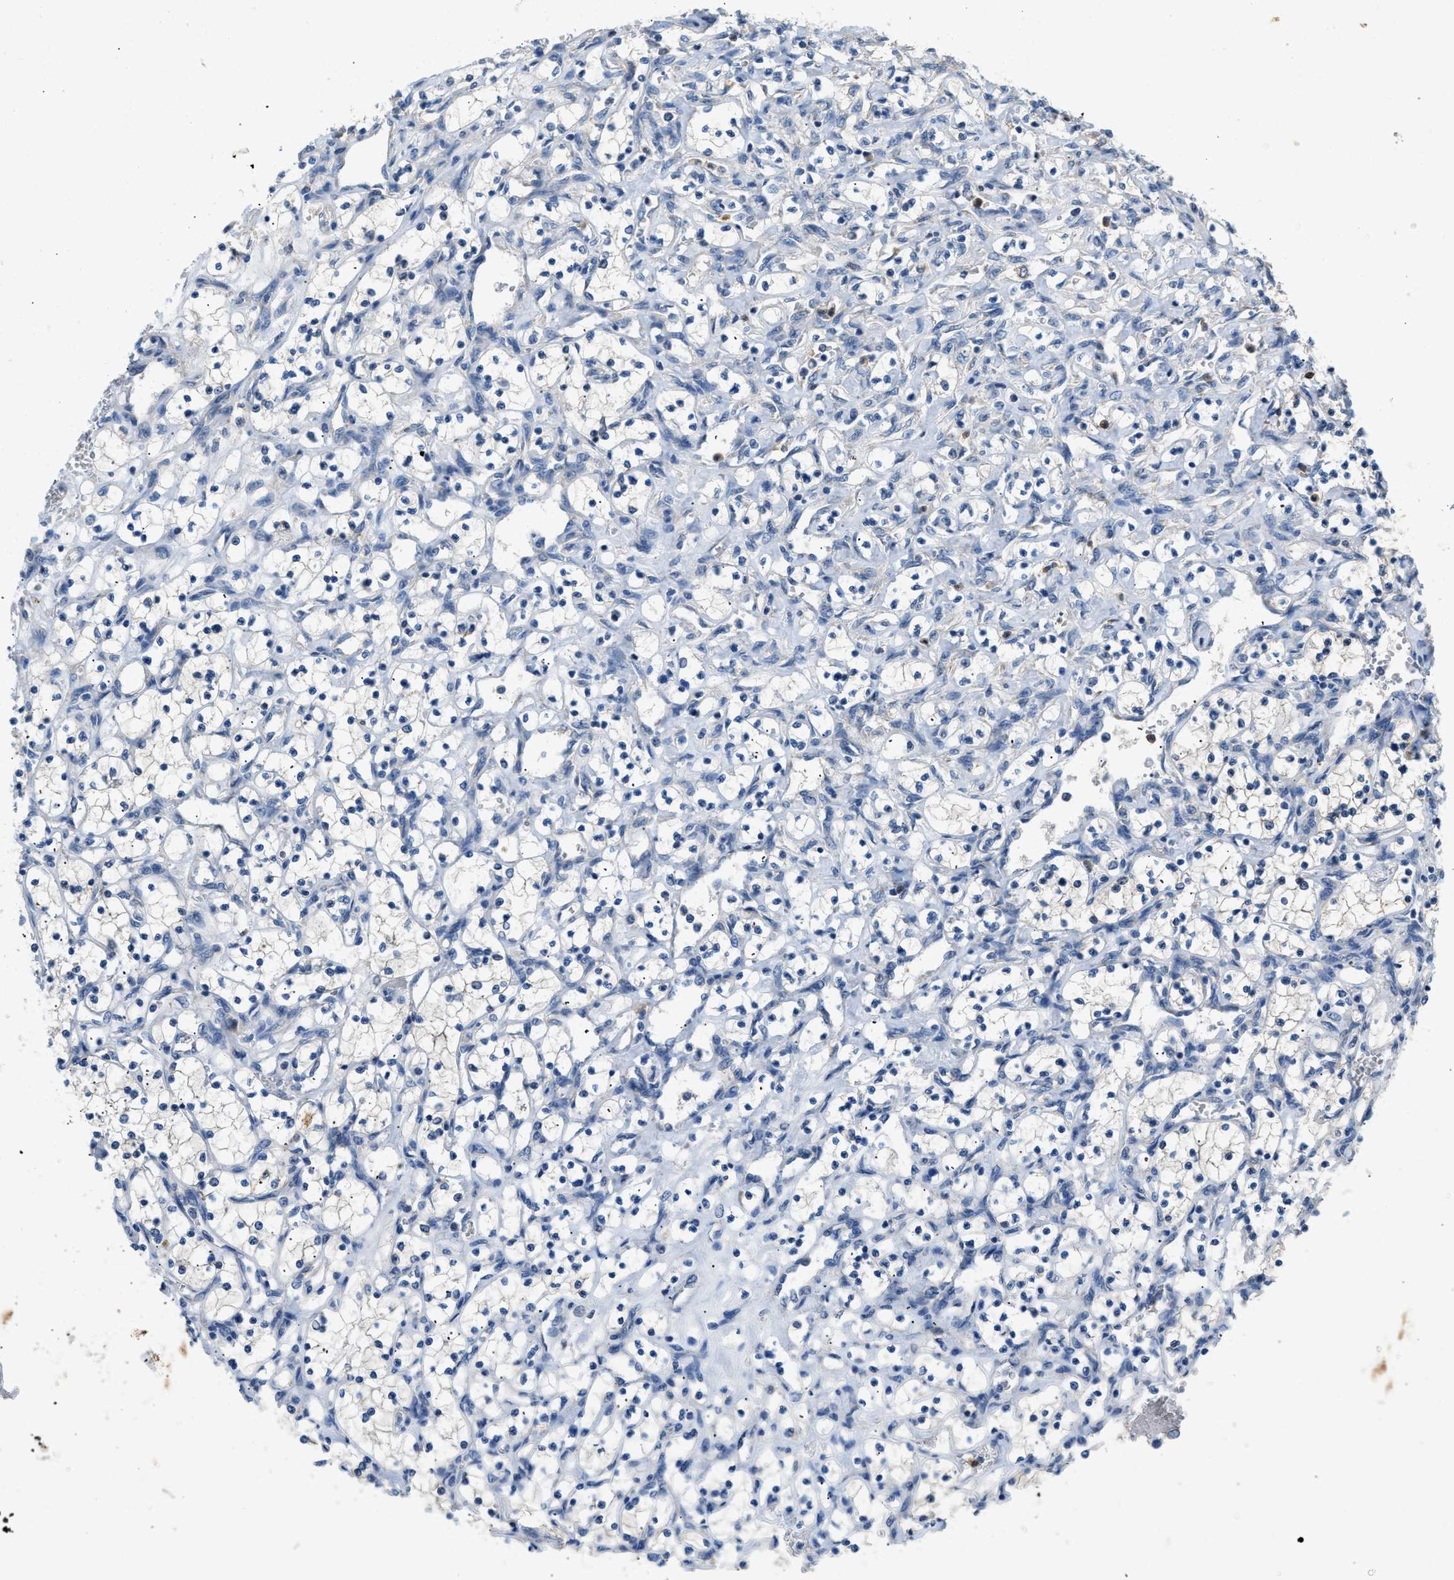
{"staining": {"intensity": "negative", "quantity": "none", "location": "none"}, "tissue": "renal cancer", "cell_type": "Tumor cells", "image_type": "cancer", "snomed": [{"axis": "morphology", "description": "Adenocarcinoma, NOS"}, {"axis": "topography", "description": "Kidney"}], "caption": "A photomicrograph of adenocarcinoma (renal) stained for a protein demonstrates no brown staining in tumor cells.", "gene": "TOMM34", "patient": {"sex": "female", "age": 69}}